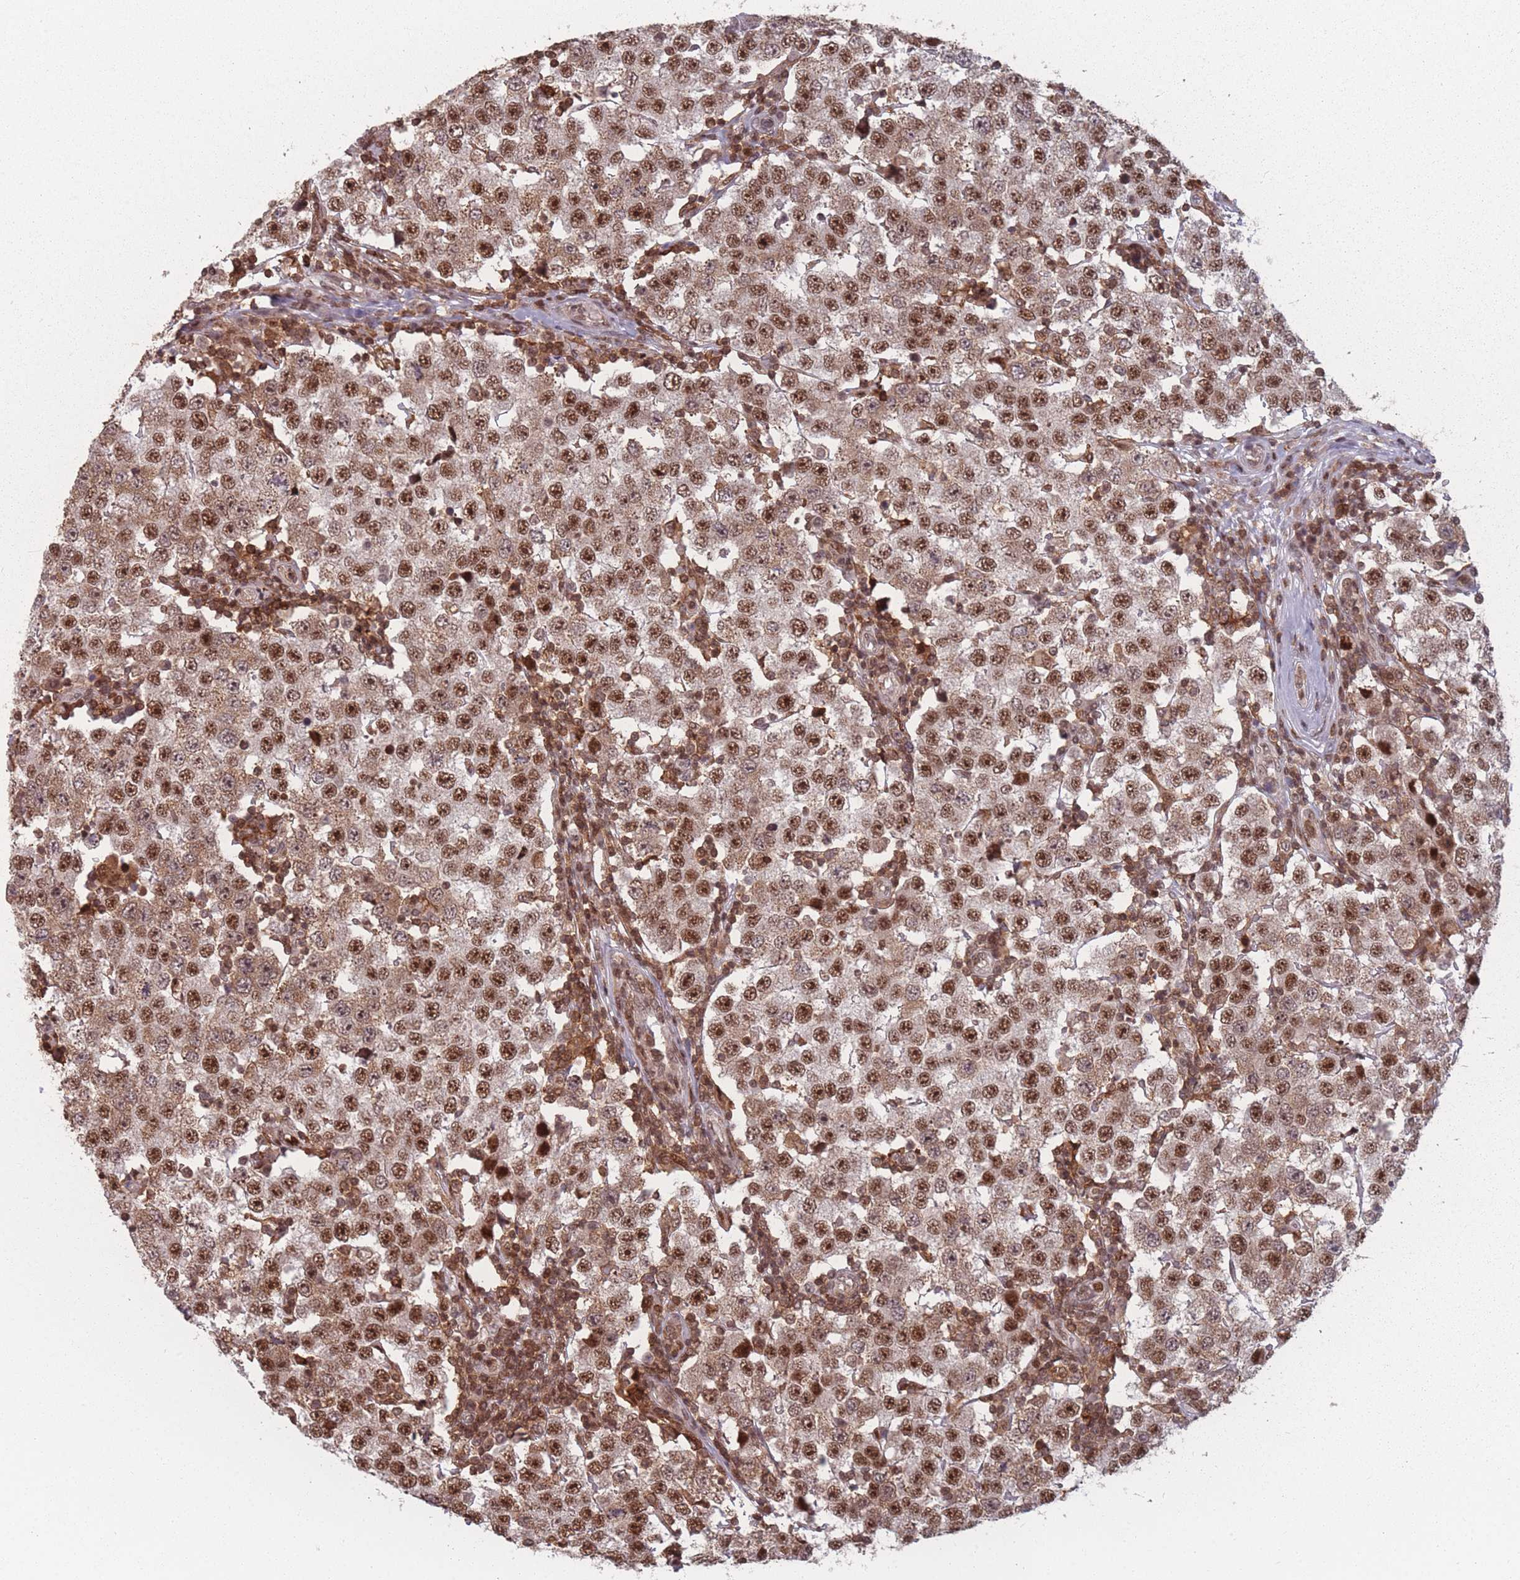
{"staining": {"intensity": "moderate", "quantity": ">75%", "location": "nuclear"}, "tissue": "testis cancer", "cell_type": "Tumor cells", "image_type": "cancer", "snomed": [{"axis": "morphology", "description": "Seminoma, NOS"}, {"axis": "topography", "description": "Testis"}], "caption": "Protein expression by immunohistochemistry demonstrates moderate nuclear staining in approximately >75% of tumor cells in testis cancer (seminoma).", "gene": "WDR55", "patient": {"sex": "male", "age": 34}}